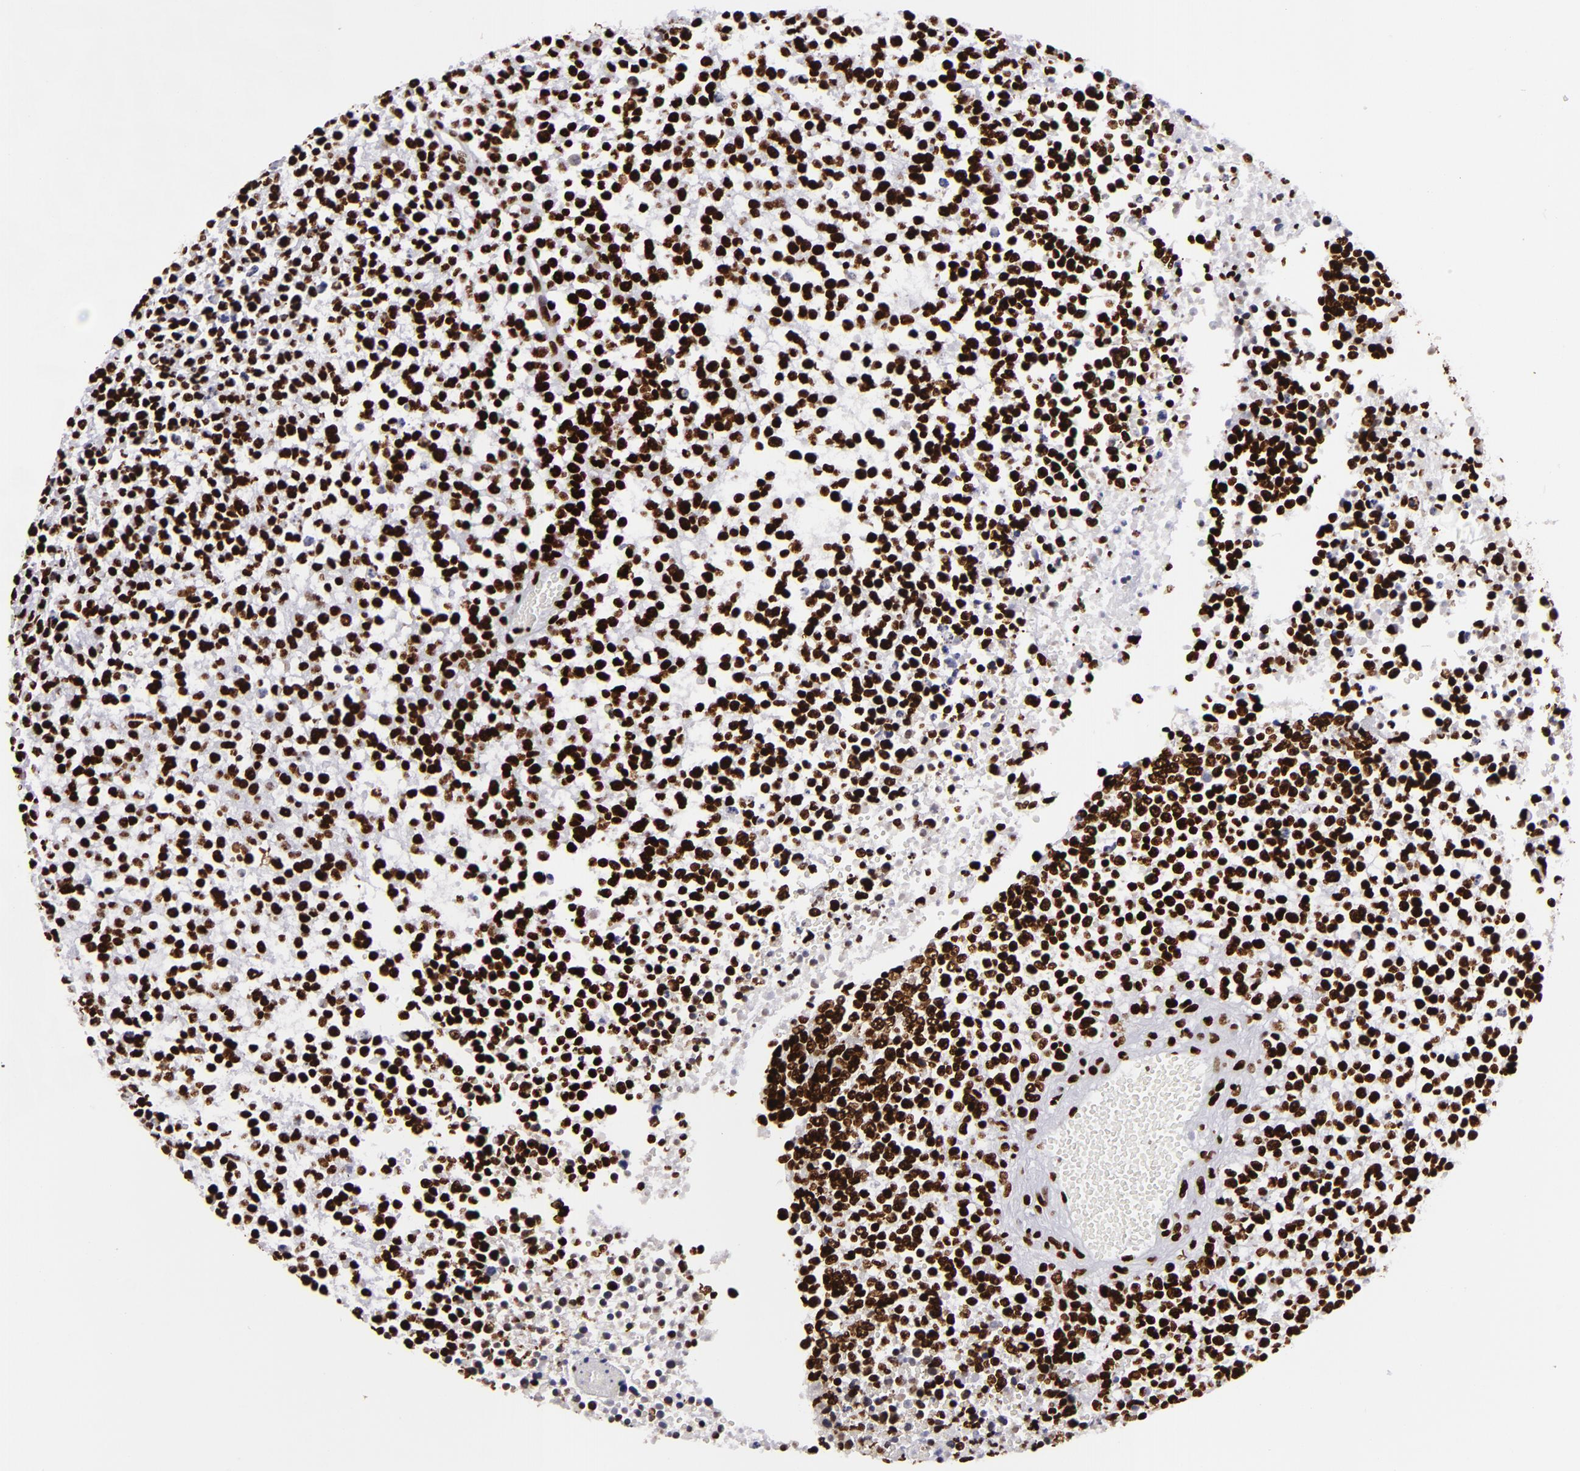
{"staining": {"intensity": "strong", "quantity": ">75%", "location": "nuclear"}, "tissue": "glioma", "cell_type": "Tumor cells", "image_type": "cancer", "snomed": [{"axis": "morphology", "description": "Glioma, malignant, High grade"}, {"axis": "topography", "description": "Brain"}], "caption": "The immunohistochemical stain labels strong nuclear staining in tumor cells of glioma tissue.", "gene": "SAFB", "patient": {"sex": "male", "age": 66}}